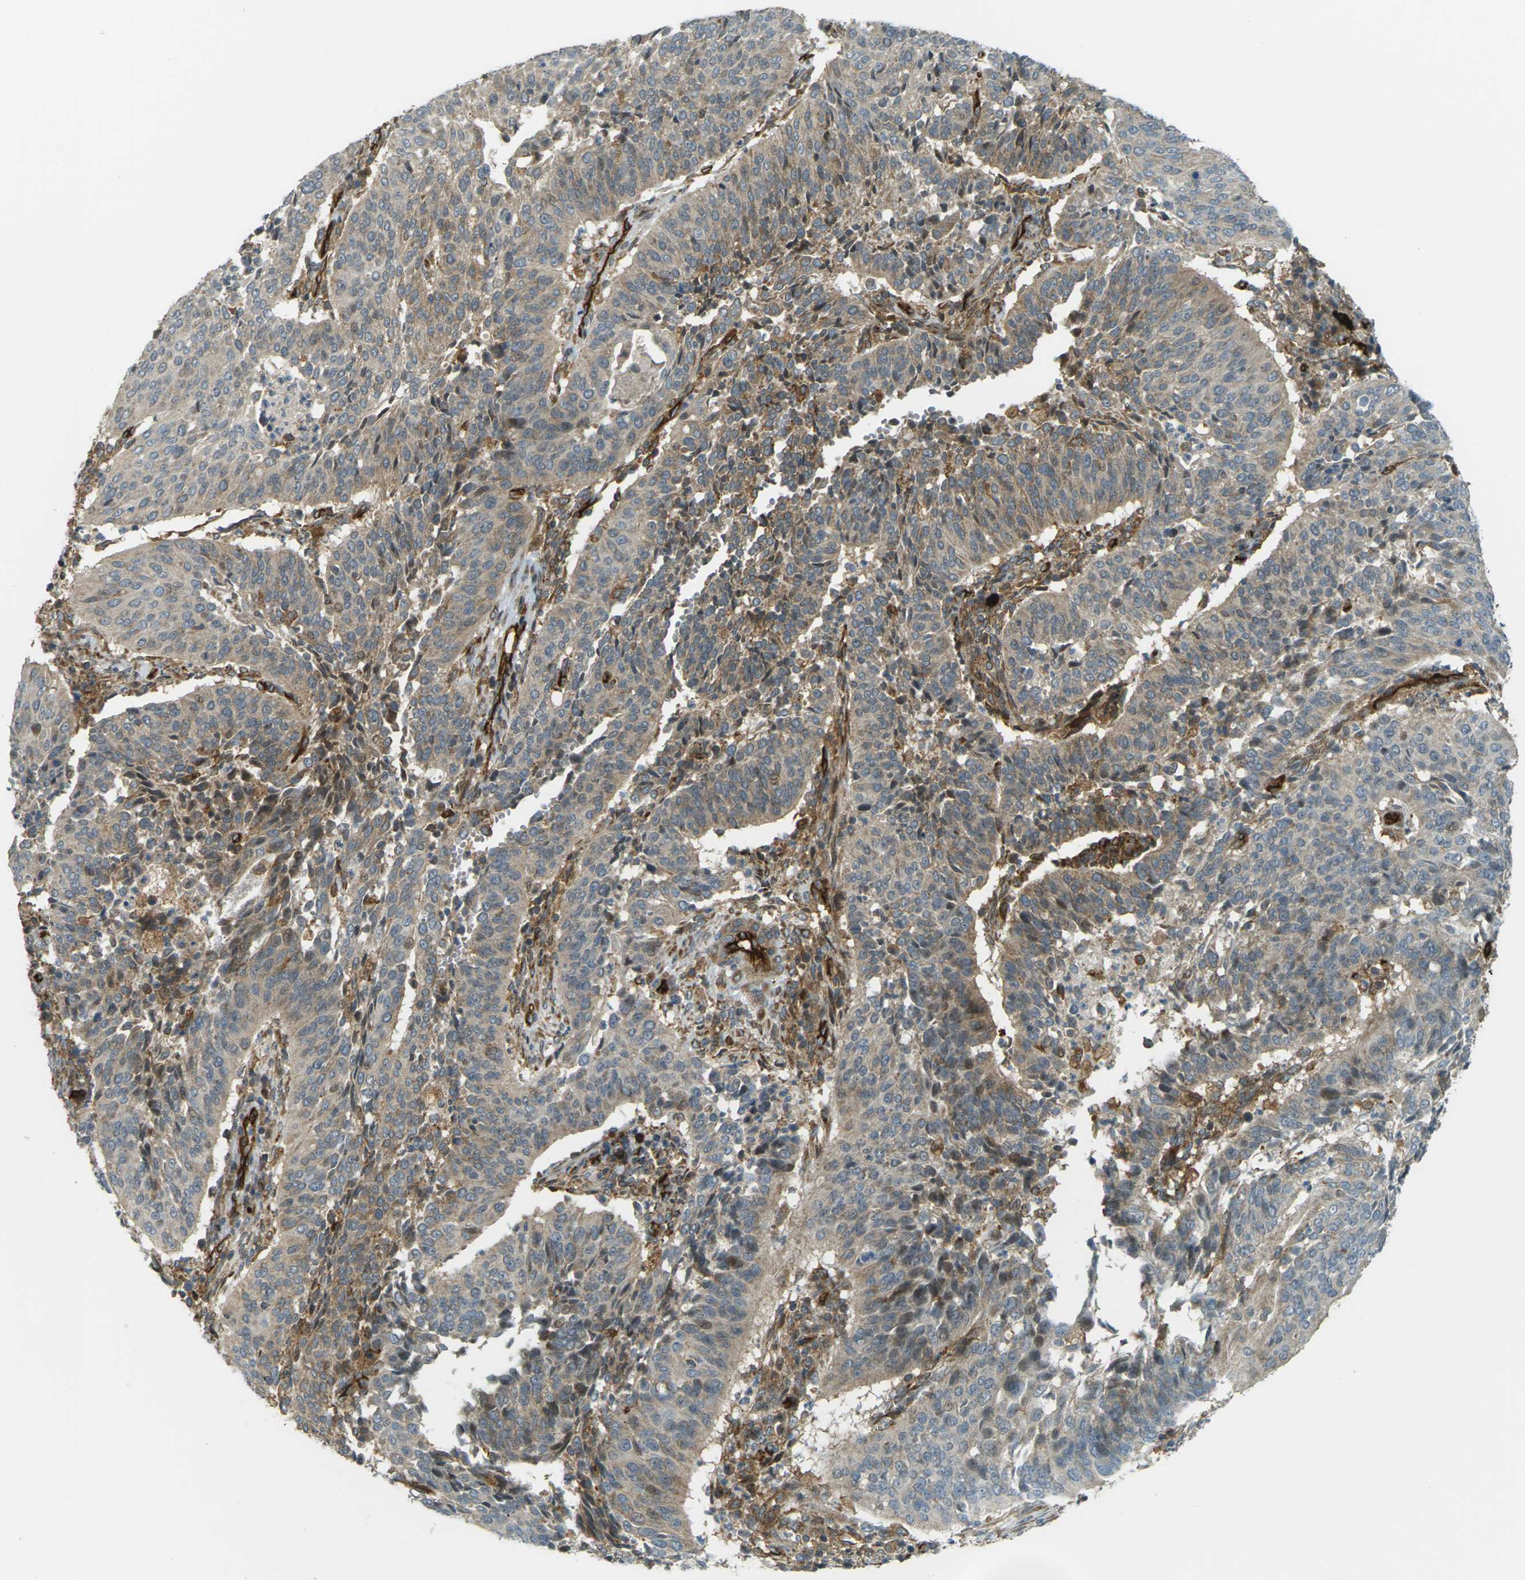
{"staining": {"intensity": "moderate", "quantity": "25%-75%", "location": "cytoplasmic/membranous"}, "tissue": "cervical cancer", "cell_type": "Tumor cells", "image_type": "cancer", "snomed": [{"axis": "morphology", "description": "Normal tissue, NOS"}, {"axis": "morphology", "description": "Squamous cell carcinoma, NOS"}, {"axis": "topography", "description": "Cervix"}], "caption": "Immunohistochemical staining of human cervical cancer (squamous cell carcinoma) demonstrates medium levels of moderate cytoplasmic/membranous protein staining in about 25%-75% of tumor cells.", "gene": "S1PR1", "patient": {"sex": "female", "age": 39}}